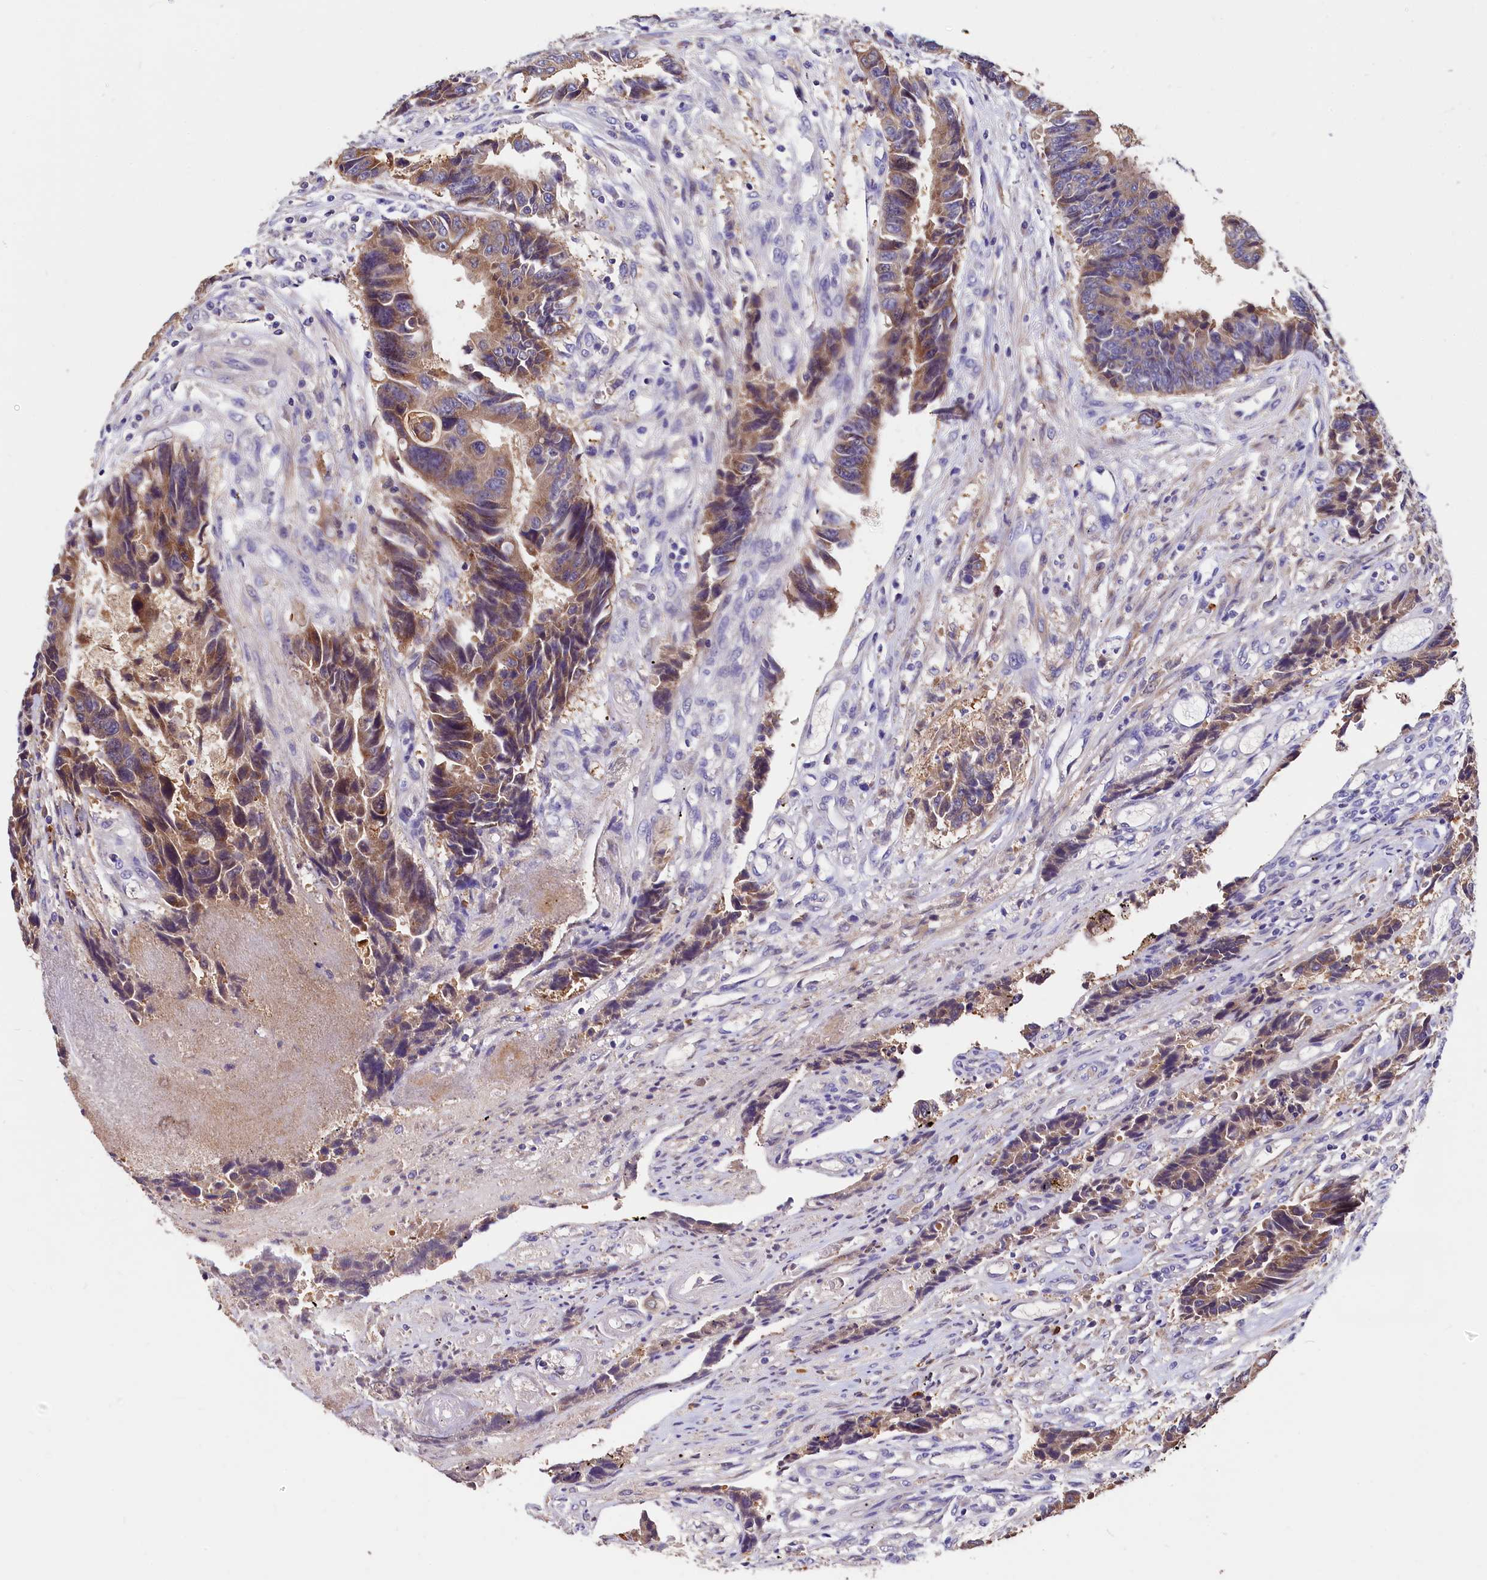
{"staining": {"intensity": "weak", "quantity": "25%-75%", "location": "cytoplasmic/membranous"}, "tissue": "colorectal cancer", "cell_type": "Tumor cells", "image_type": "cancer", "snomed": [{"axis": "morphology", "description": "Adenocarcinoma, NOS"}, {"axis": "topography", "description": "Rectum"}], "caption": "An image of human colorectal cancer stained for a protein reveals weak cytoplasmic/membranous brown staining in tumor cells. The staining was performed using DAB, with brown indicating positive protein expression. Nuclei are stained blue with hematoxylin.", "gene": "EPS8L2", "patient": {"sex": "male", "age": 84}}